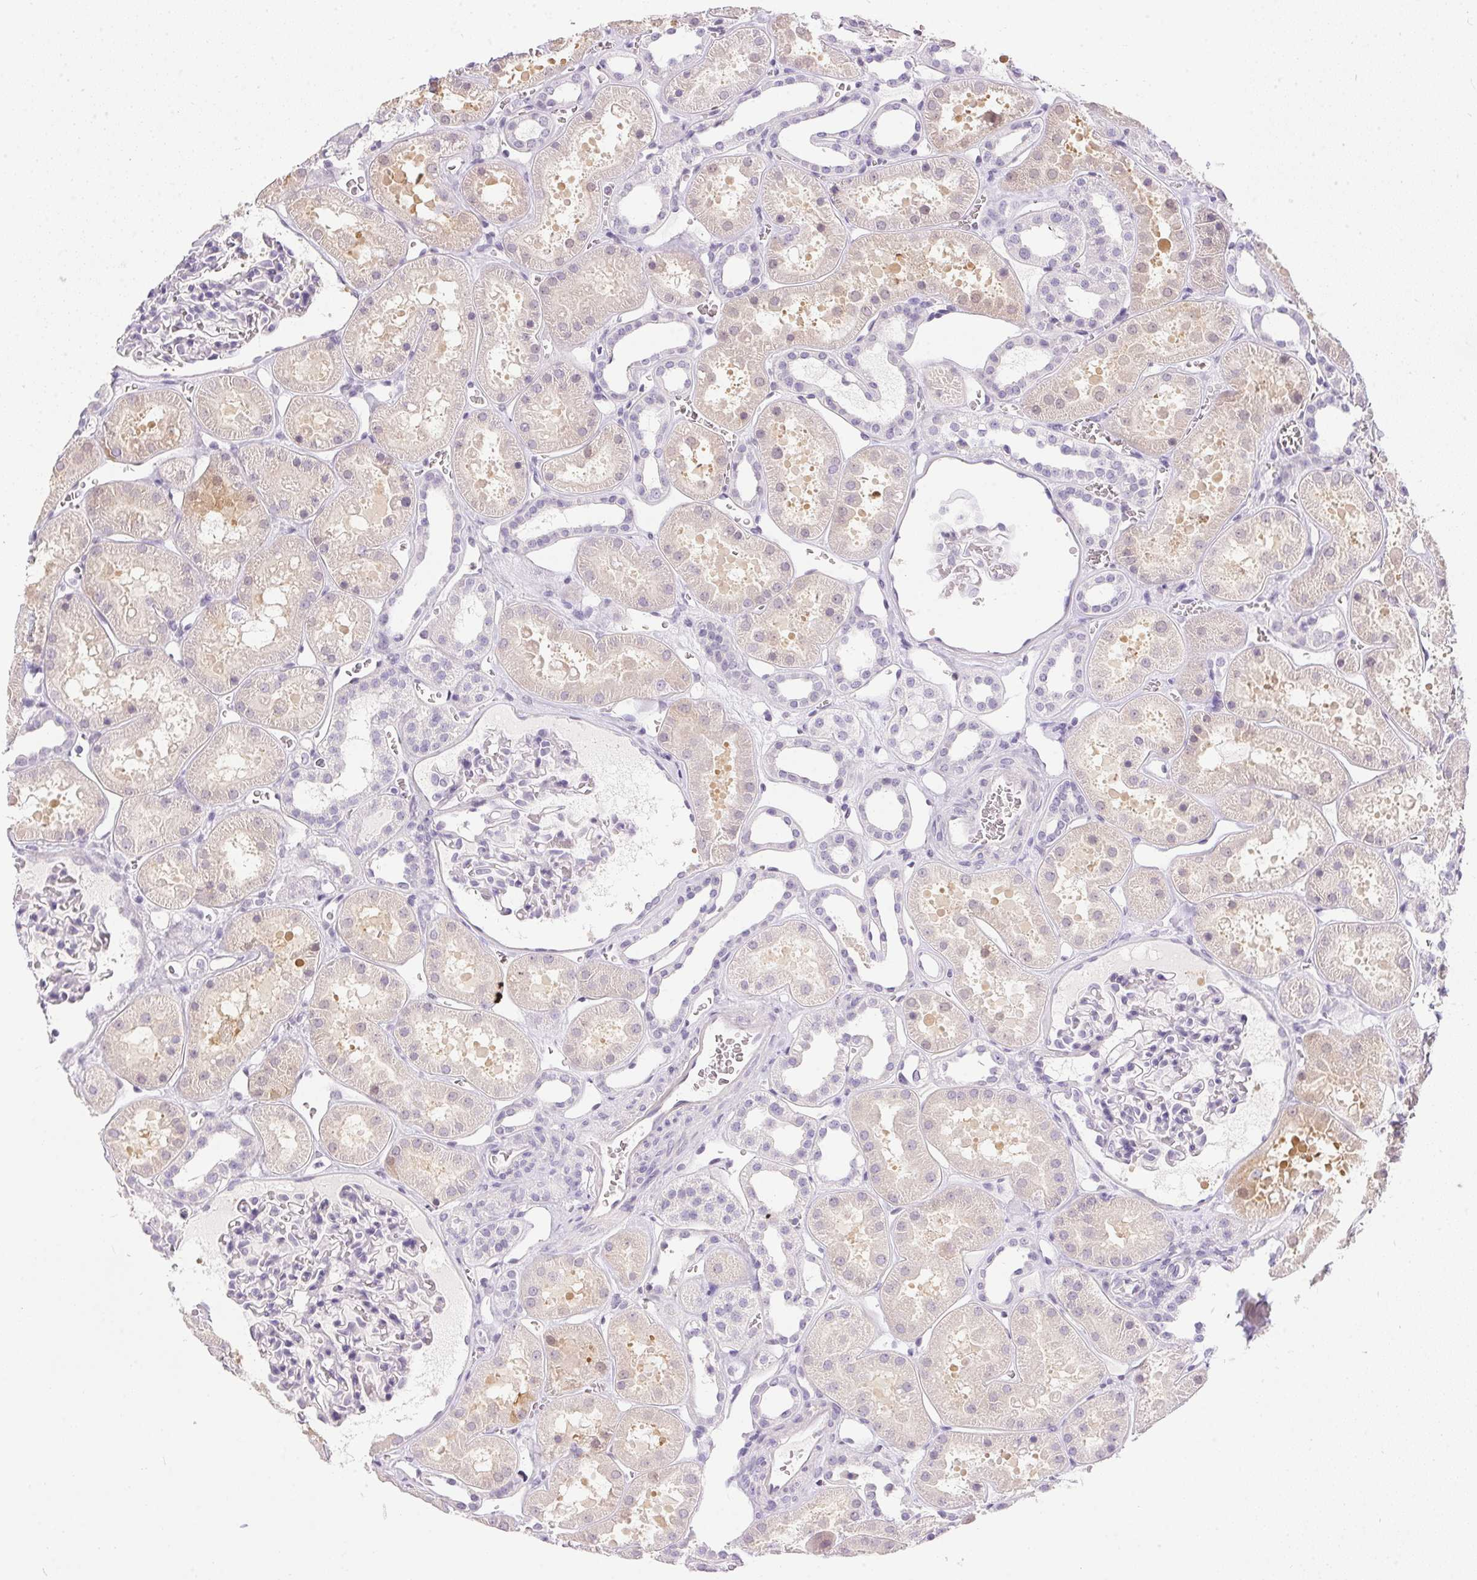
{"staining": {"intensity": "negative", "quantity": "none", "location": "none"}, "tissue": "kidney", "cell_type": "Cells in glomeruli", "image_type": "normal", "snomed": [{"axis": "morphology", "description": "Normal tissue, NOS"}, {"axis": "topography", "description": "Kidney"}], "caption": "Immunohistochemistry (IHC) of benign human kidney exhibits no expression in cells in glomeruli.", "gene": "GBP6", "patient": {"sex": "female", "age": 41}}